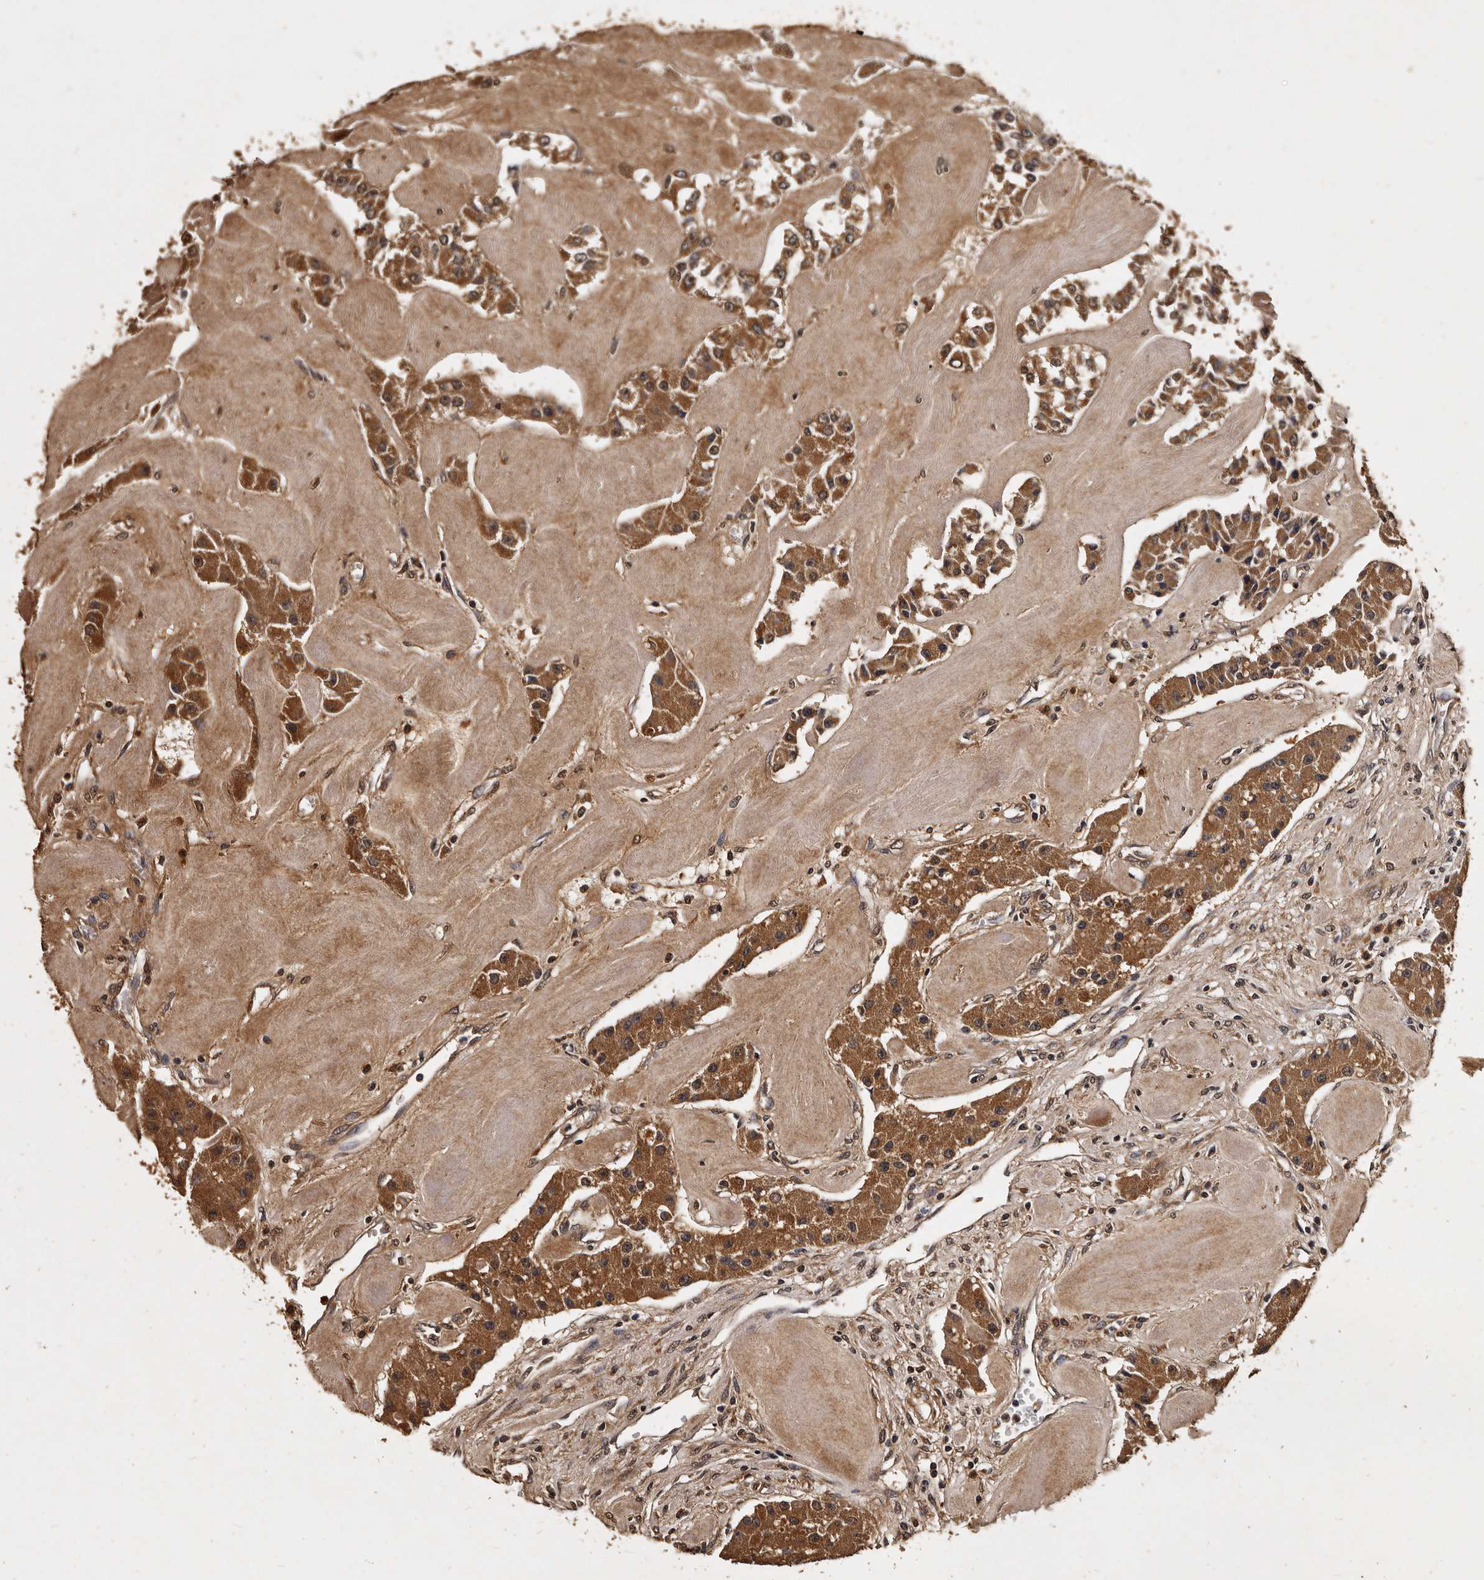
{"staining": {"intensity": "strong", "quantity": ">75%", "location": "cytoplasmic/membranous"}, "tissue": "carcinoid", "cell_type": "Tumor cells", "image_type": "cancer", "snomed": [{"axis": "morphology", "description": "Carcinoid, malignant, NOS"}, {"axis": "topography", "description": "Pancreas"}], "caption": "Malignant carcinoid was stained to show a protein in brown. There is high levels of strong cytoplasmic/membranous positivity in approximately >75% of tumor cells. The staining was performed using DAB to visualize the protein expression in brown, while the nuclei were stained in blue with hematoxylin (Magnification: 20x).", "gene": "PARS2", "patient": {"sex": "male", "age": 41}}